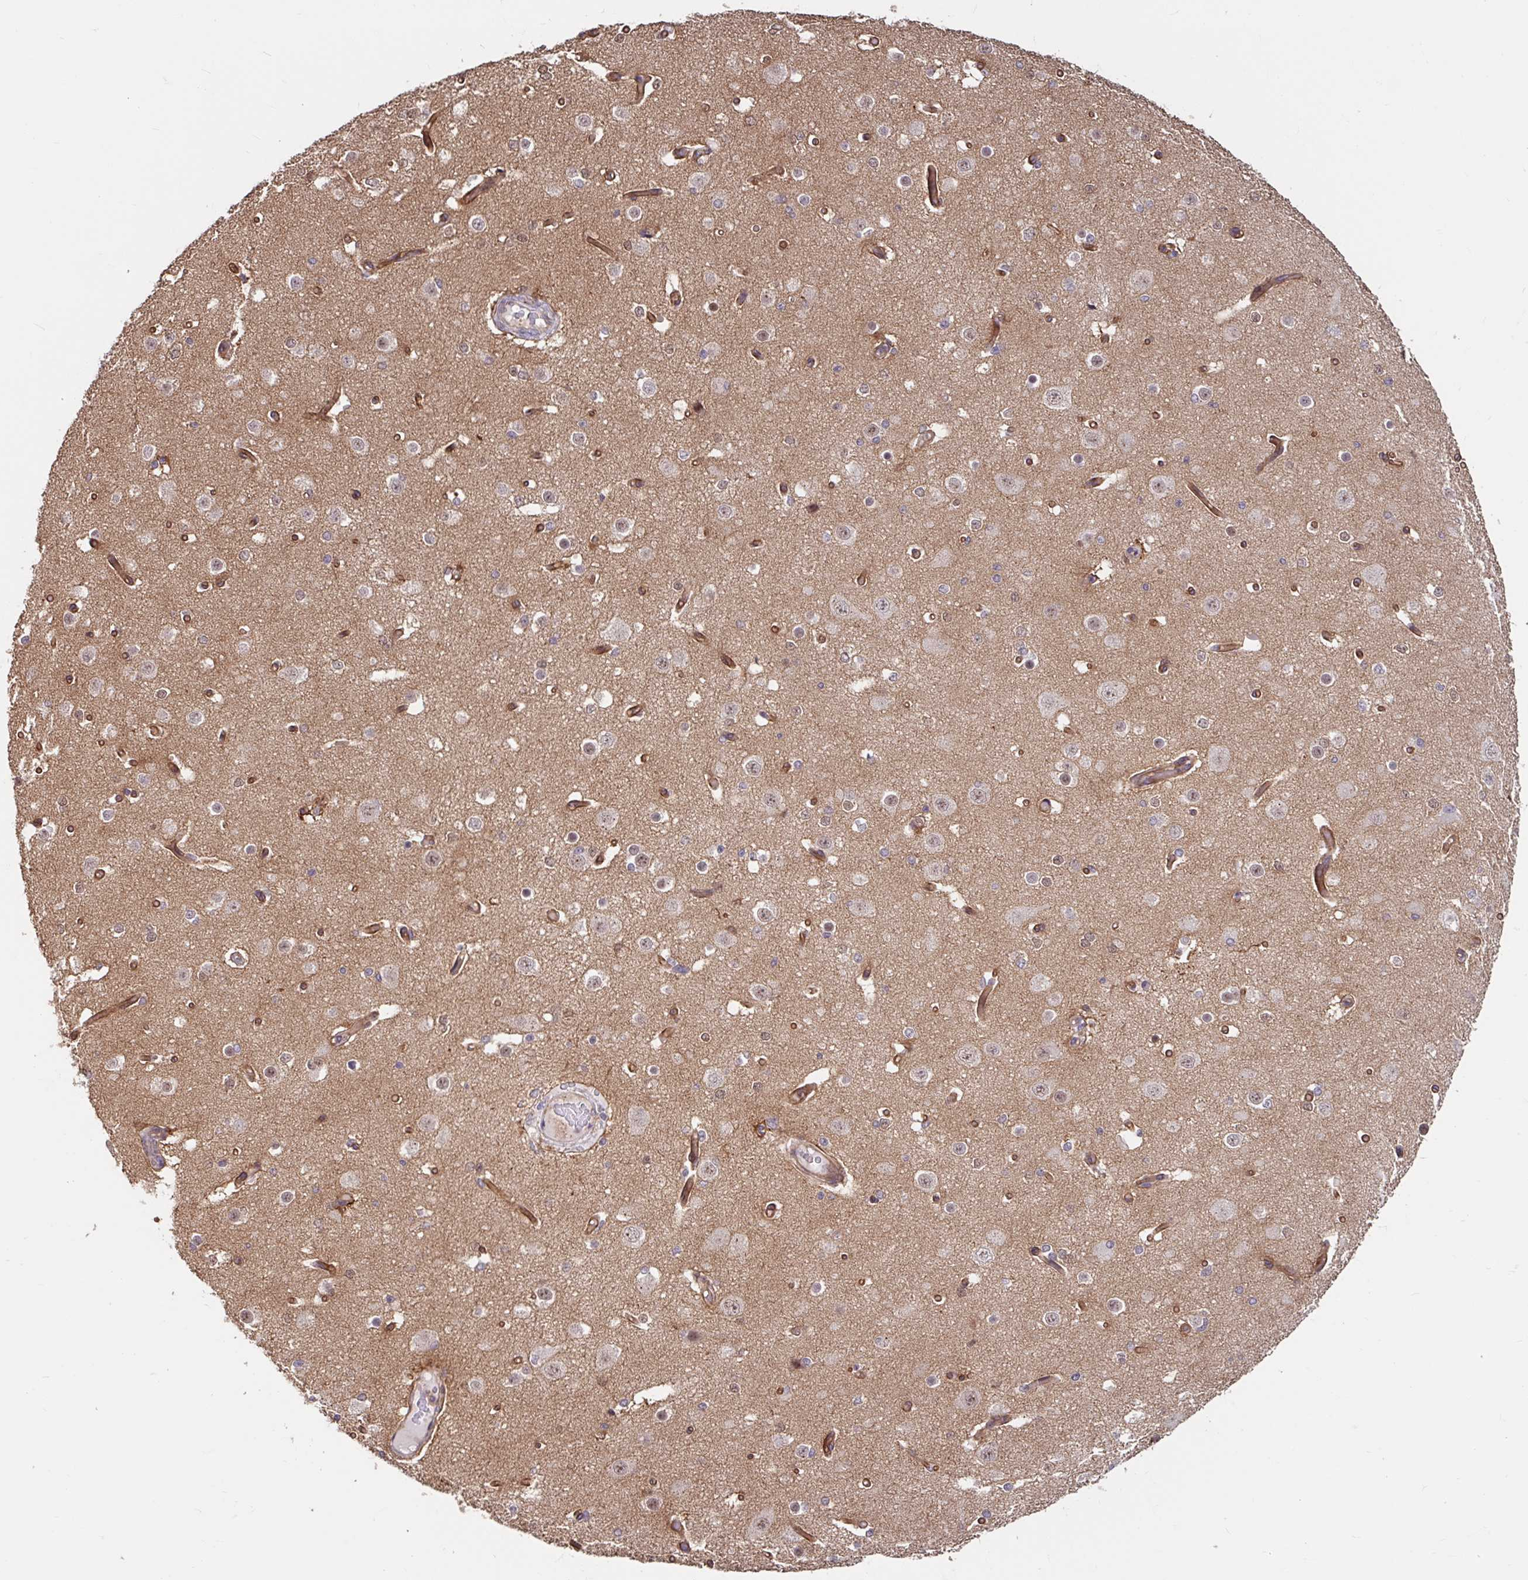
{"staining": {"intensity": "moderate", "quantity": ">75%", "location": "cytoplasmic/membranous"}, "tissue": "cerebral cortex", "cell_type": "Endothelial cells", "image_type": "normal", "snomed": [{"axis": "morphology", "description": "Normal tissue, NOS"}, {"axis": "morphology", "description": "Inflammation, NOS"}, {"axis": "topography", "description": "Cerebral cortex"}], "caption": "A brown stain shows moderate cytoplasmic/membranous staining of a protein in endothelial cells of normal human cerebral cortex. The protein is stained brown, and the nuclei are stained in blue (DAB (3,3'-diaminobenzidine) IHC with brightfield microscopy, high magnification).", "gene": "STYXL1", "patient": {"sex": "male", "age": 6}}